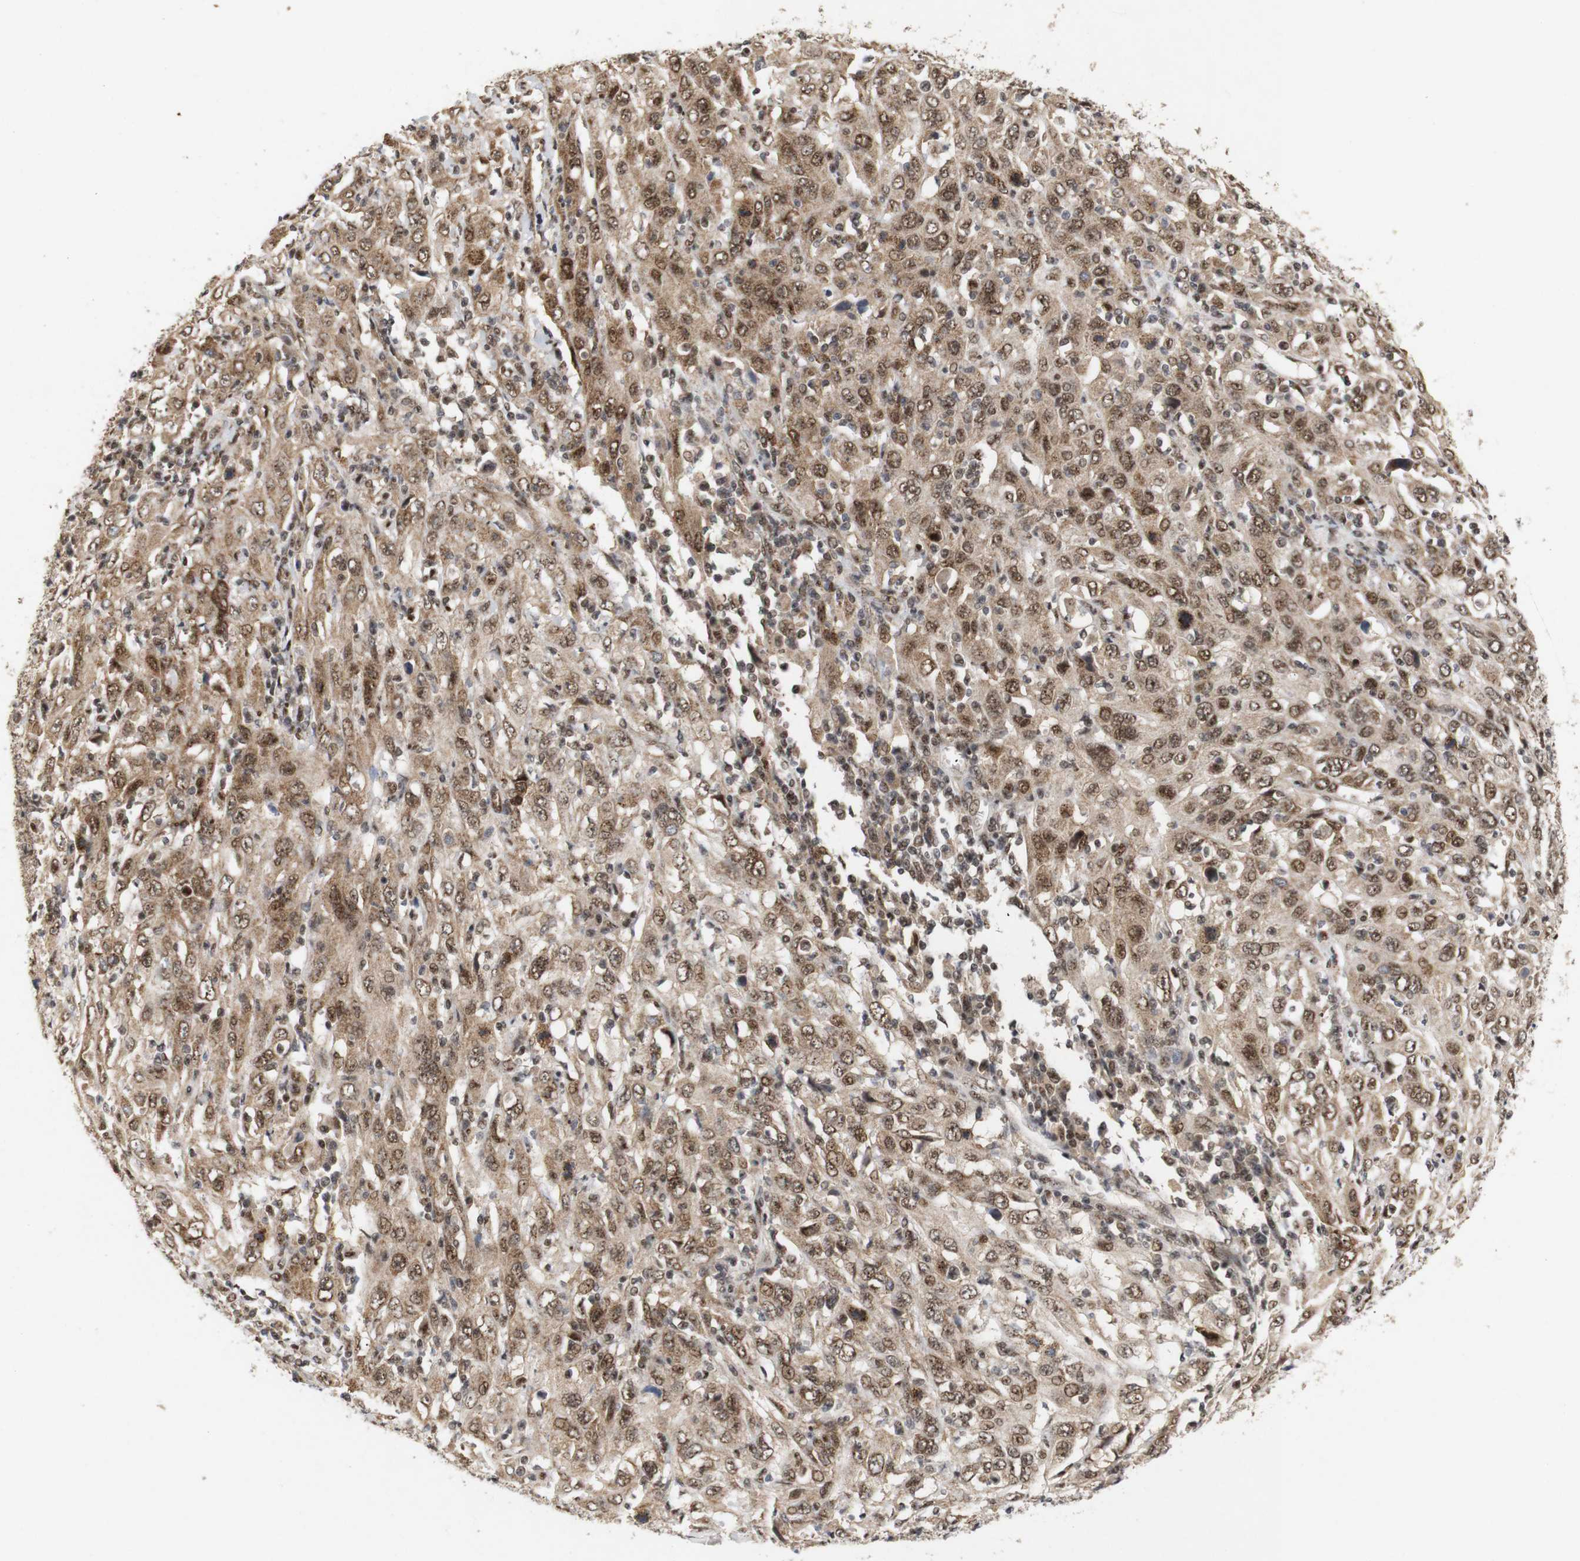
{"staining": {"intensity": "moderate", "quantity": ">75%", "location": "cytoplasmic/membranous,nuclear"}, "tissue": "cervical cancer", "cell_type": "Tumor cells", "image_type": "cancer", "snomed": [{"axis": "morphology", "description": "Squamous cell carcinoma, NOS"}, {"axis": "topography", "description": "Cervix"}], "caption": "Cervical cancer (squamous cell carcinoma) tissue shows moderate cytoplasmic/membranous and nuclear staining in about >75% of tumor cells", "gene": "PYM1", "patient": {"sex": "female", "age": 46}}